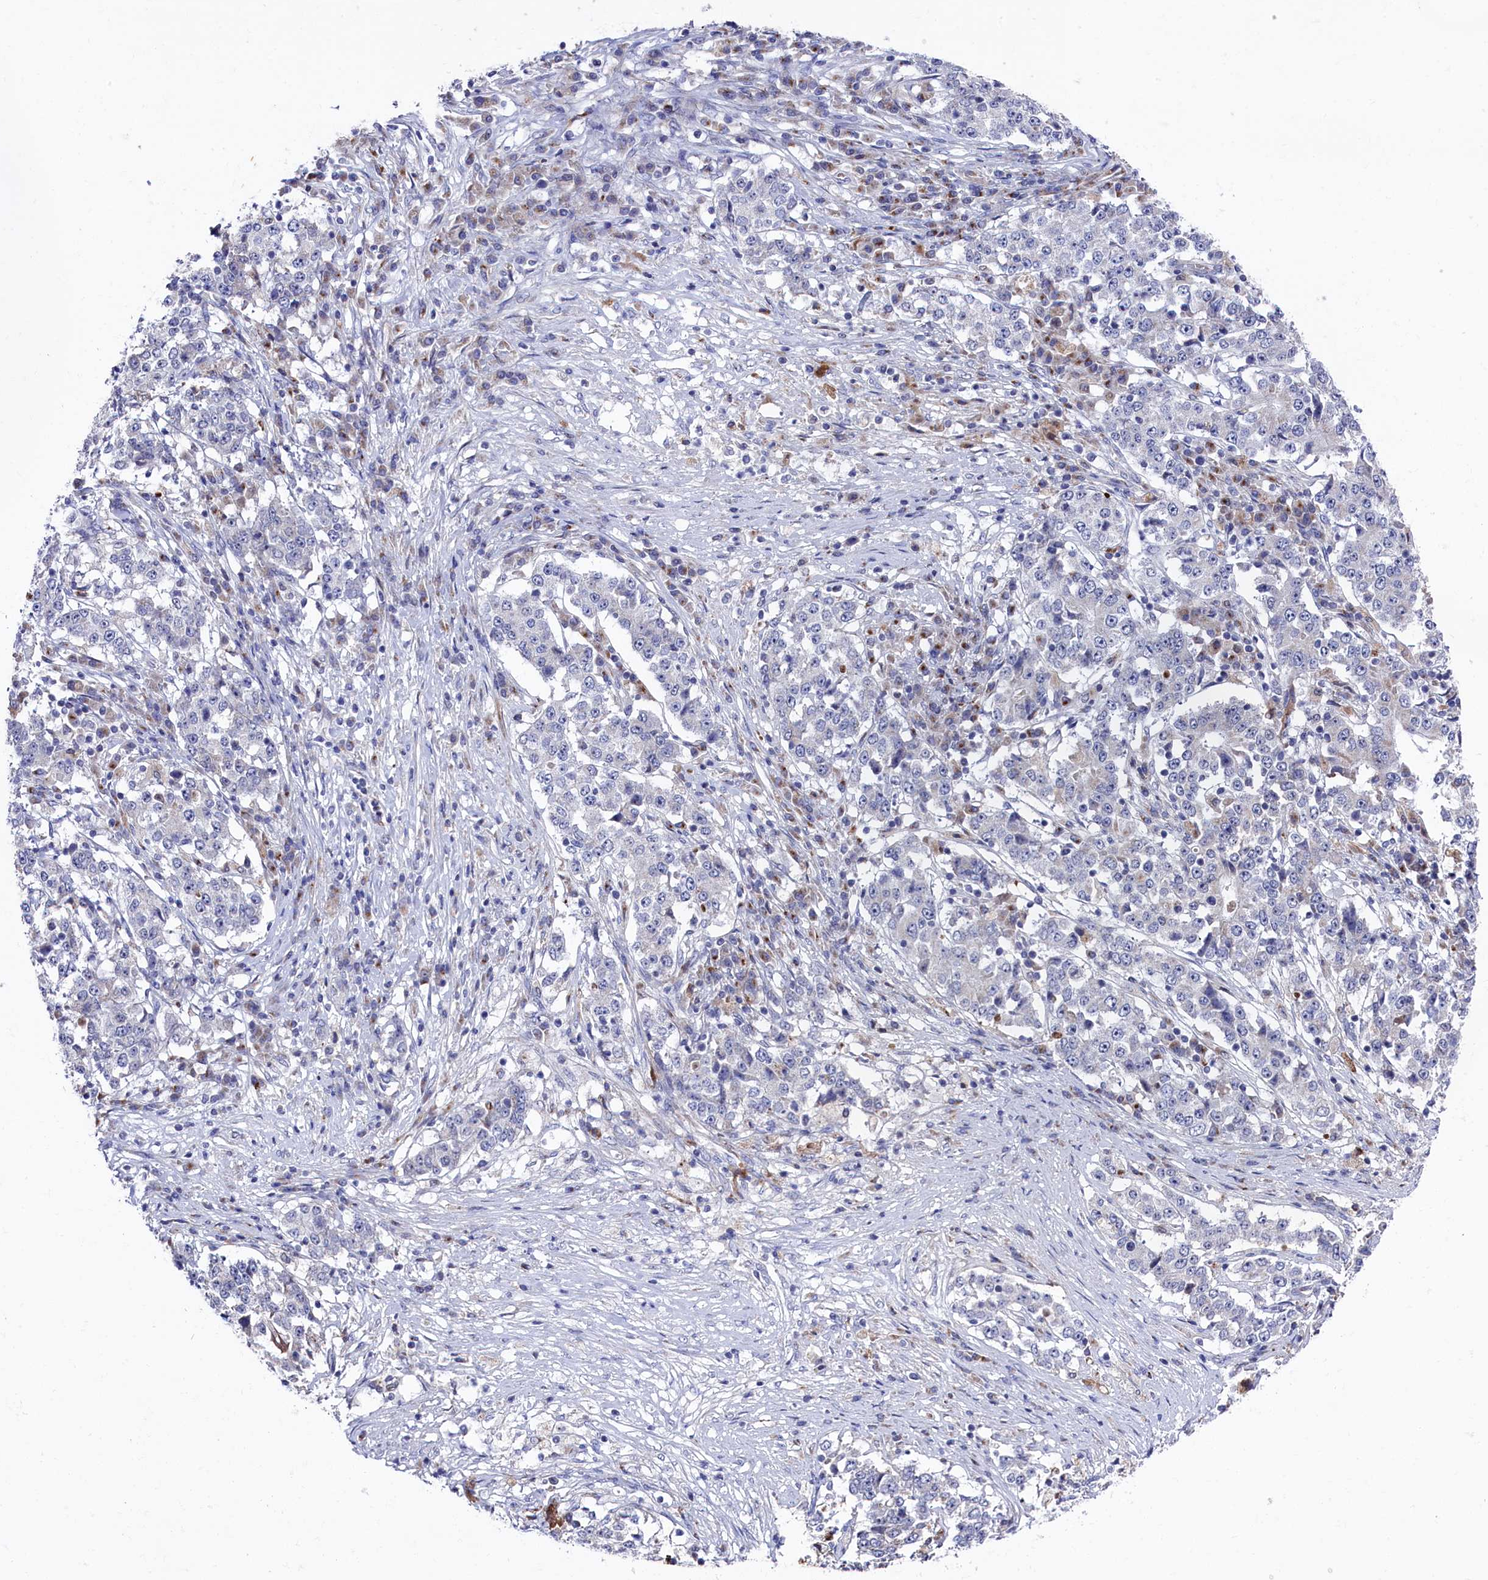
{"staining": {"intensity": "negative", "quantity": "none", "location": "none"}, "tissue": "stomach cancer", "cell_type": "Tumor cells", "image_type": "cancer", "snomed": [{"axis": "morphology", "description": "Adenocarcinoma, NOS"}, {"axis": "topography", "description": "Stomach"}], "caption": "Stomach cancer (adenocarcinoma) was stained to show a protein in brown. There is no significant positivity in tumor cells.", "gene": "GPR108", "patient": {"sex": "male", "age": 59}}